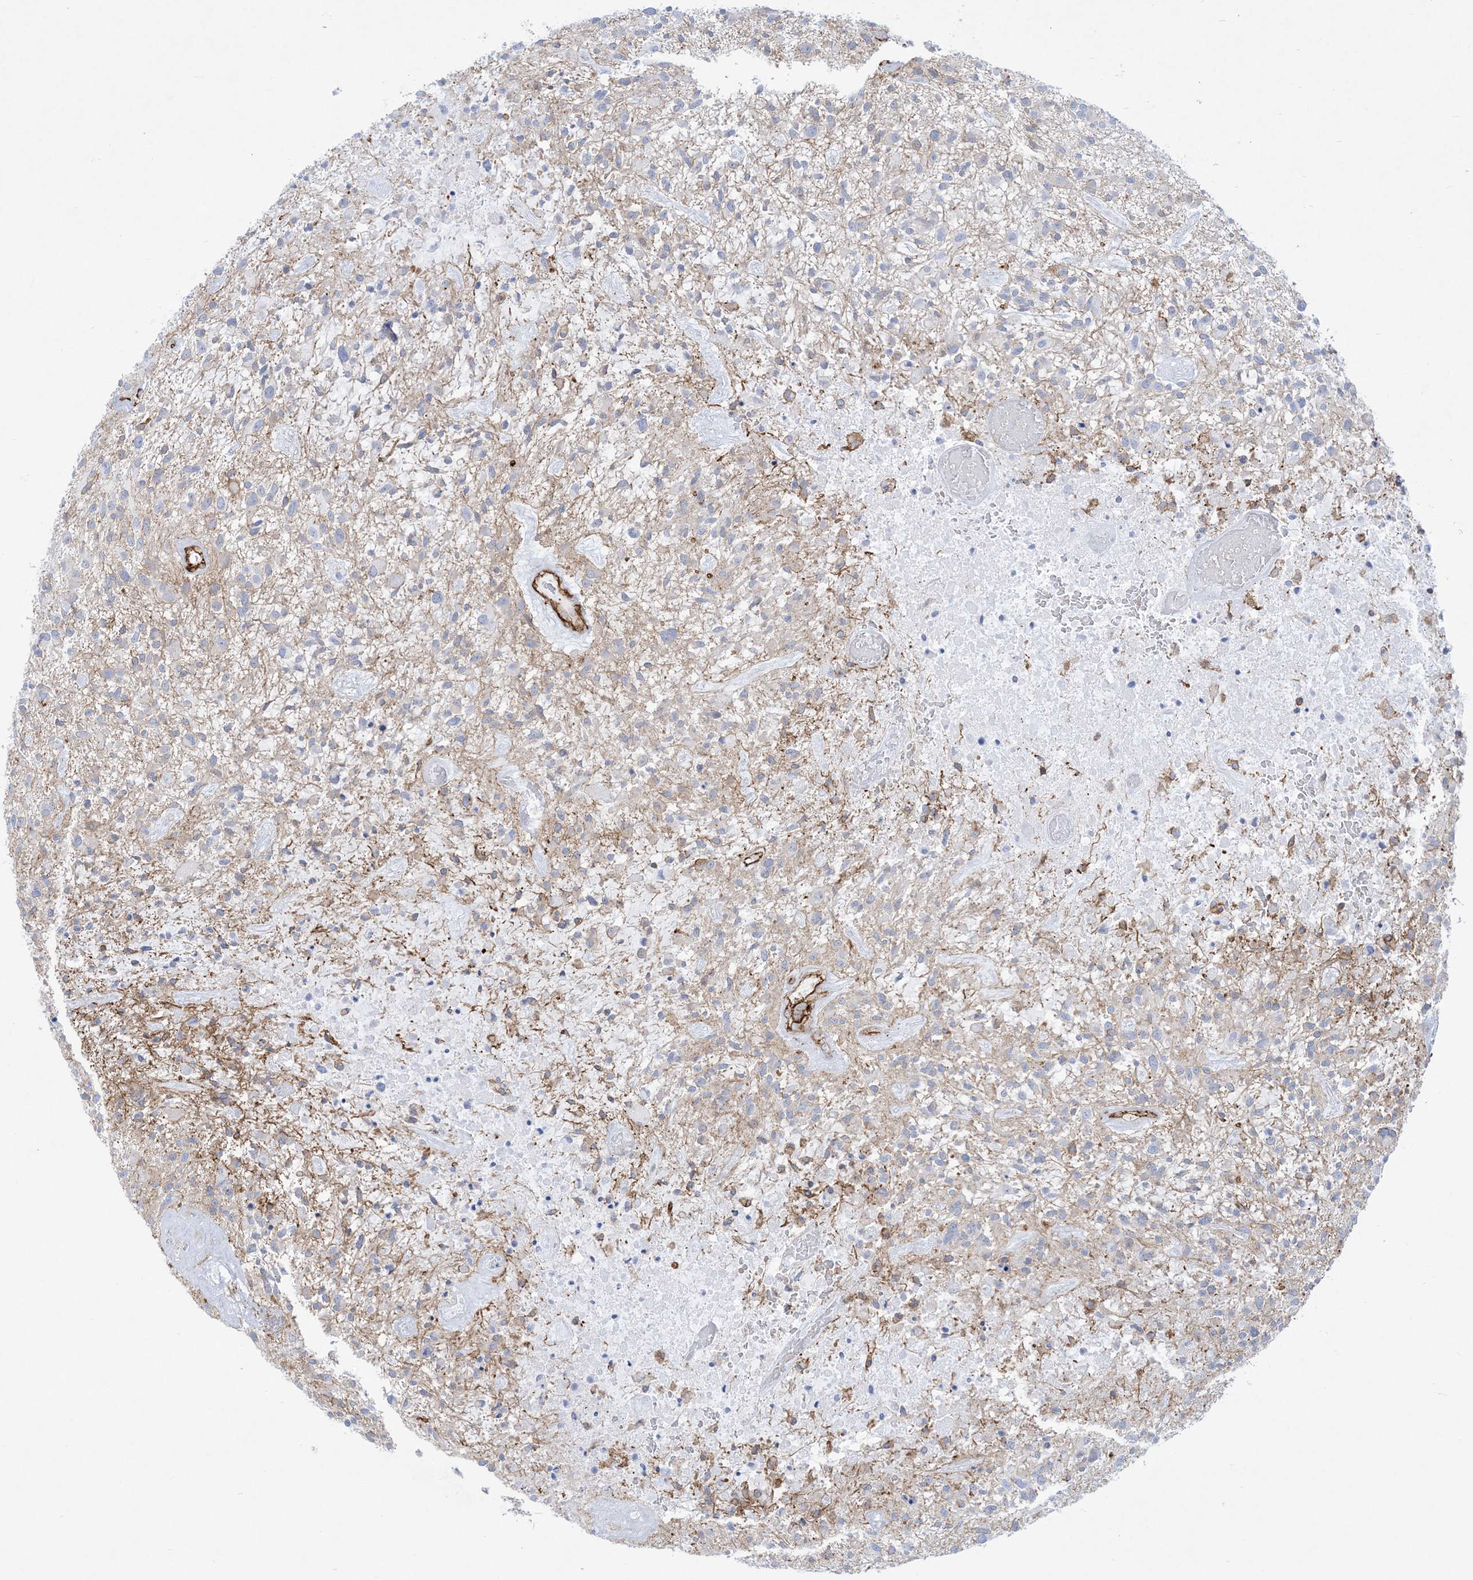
{"staining": {"intensity": "negative", "quantity": "none", "location": "none"}, "tissue": "glioma", "cell_type": "Tumor cells", "image_type": "cancer", "snomed": [{"axis": "morphology", "description": "Glioma, malignant, High grade"}, {"axis": "topography", "description": "Brain"}], "caption": "Tumor cells are negative for brown protein staining in glioma. The staining was performed using DAB (3,3'-diaminobenzidine) to visualize the protein expression in brown, while the nuclei were stained in blue with hematoxylin (Magnification: 20x).", "gene": "B3GNT7", "patient": {"sex": "male", "age": 47}}